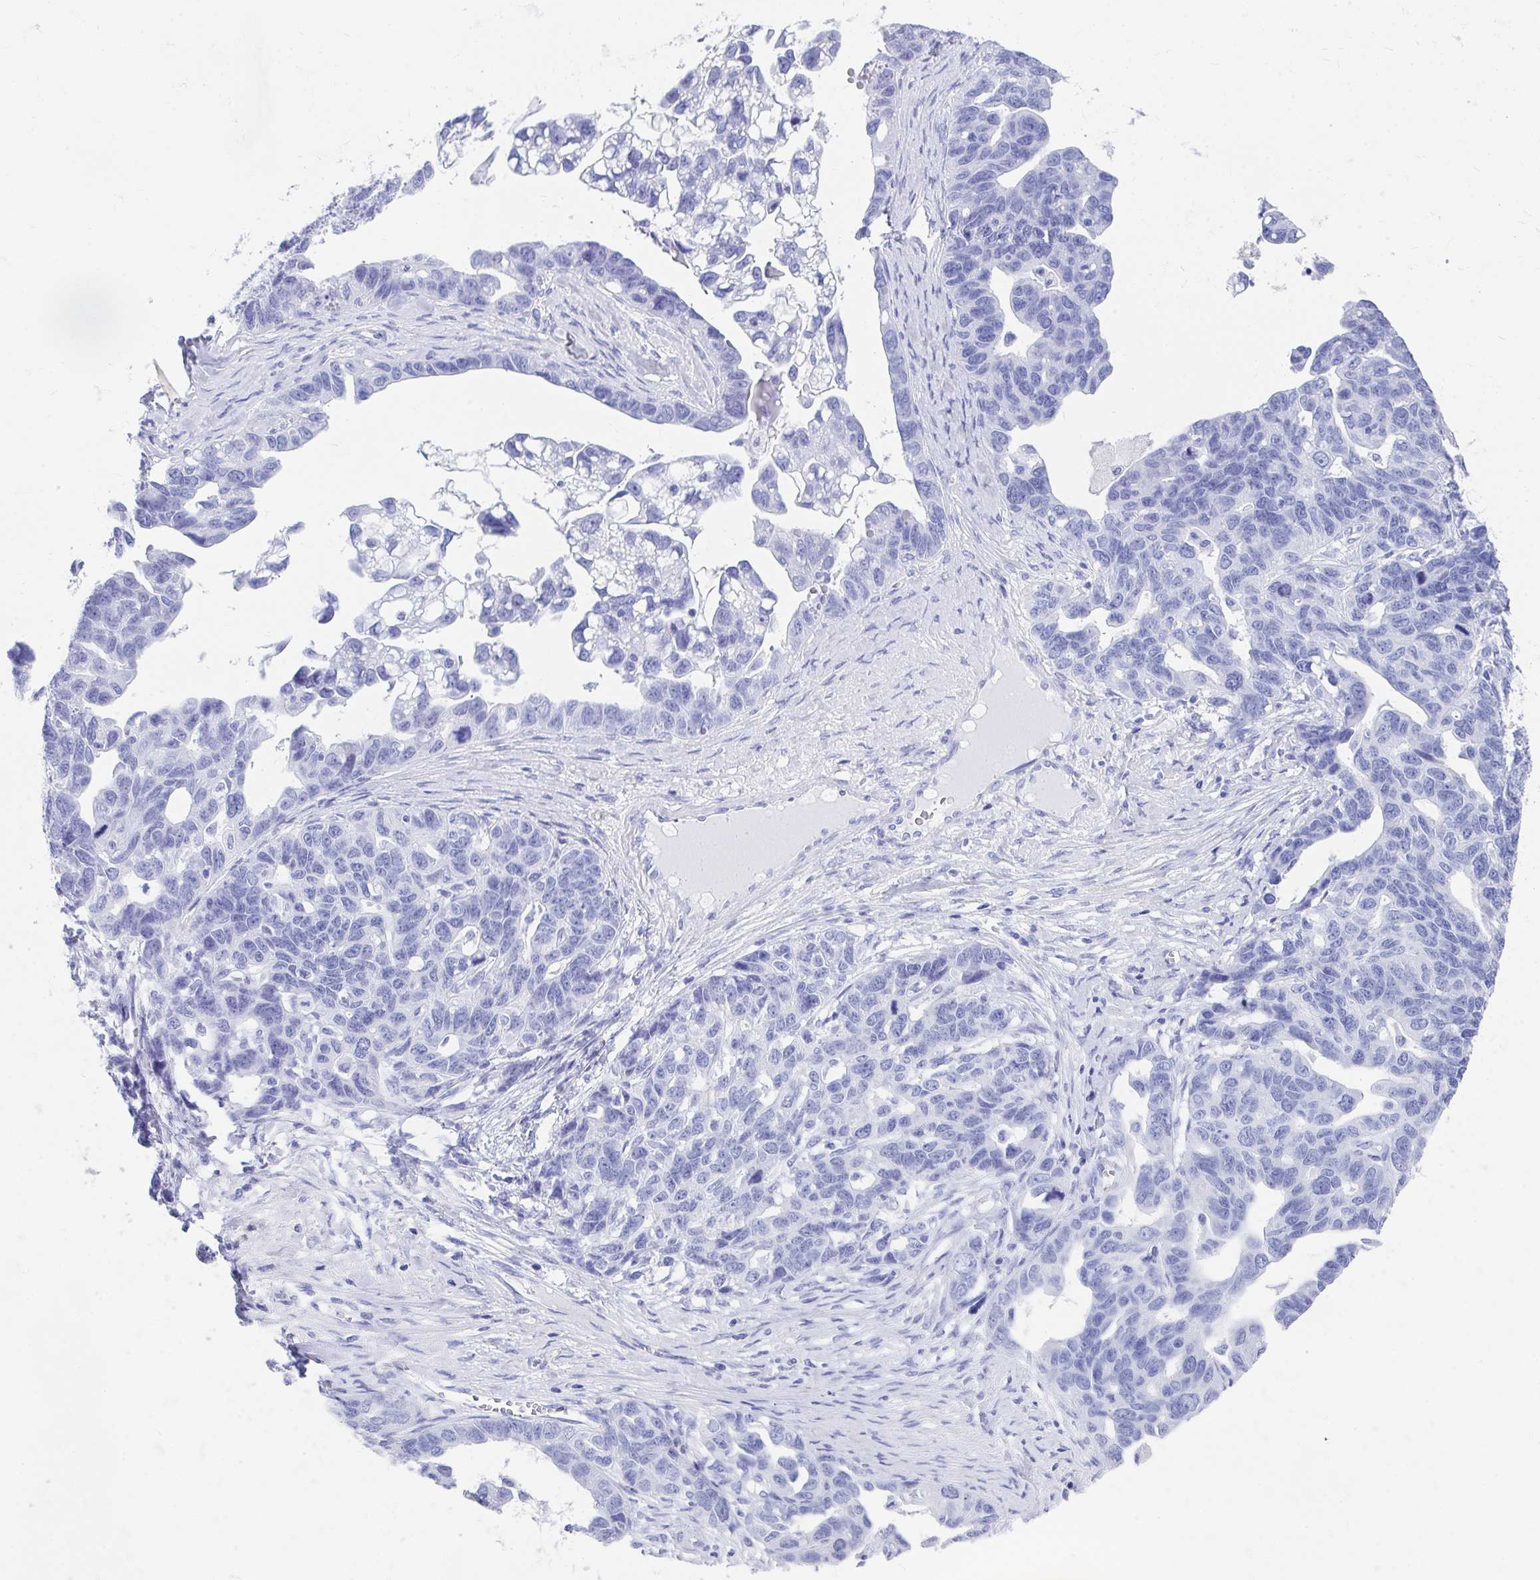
{"staining": {"intensity": "negative", "quantity": "none", "location": "none"}, "tissue": "ovarian cancer", "cell_type": "Tumor cells", "image_type": "cancer", "snomed": [{"axis": "morphology", "description": "Cystadenocarcinoma, serous, NOS"}, {"axis": "topography", "description": "Ovary"}], "caption": "Protein analysis of ovarian cancer exhibits no significant positivity in tumor cells.", "gene": "HGD", "patient": {"sex": "female", "age": 69}}